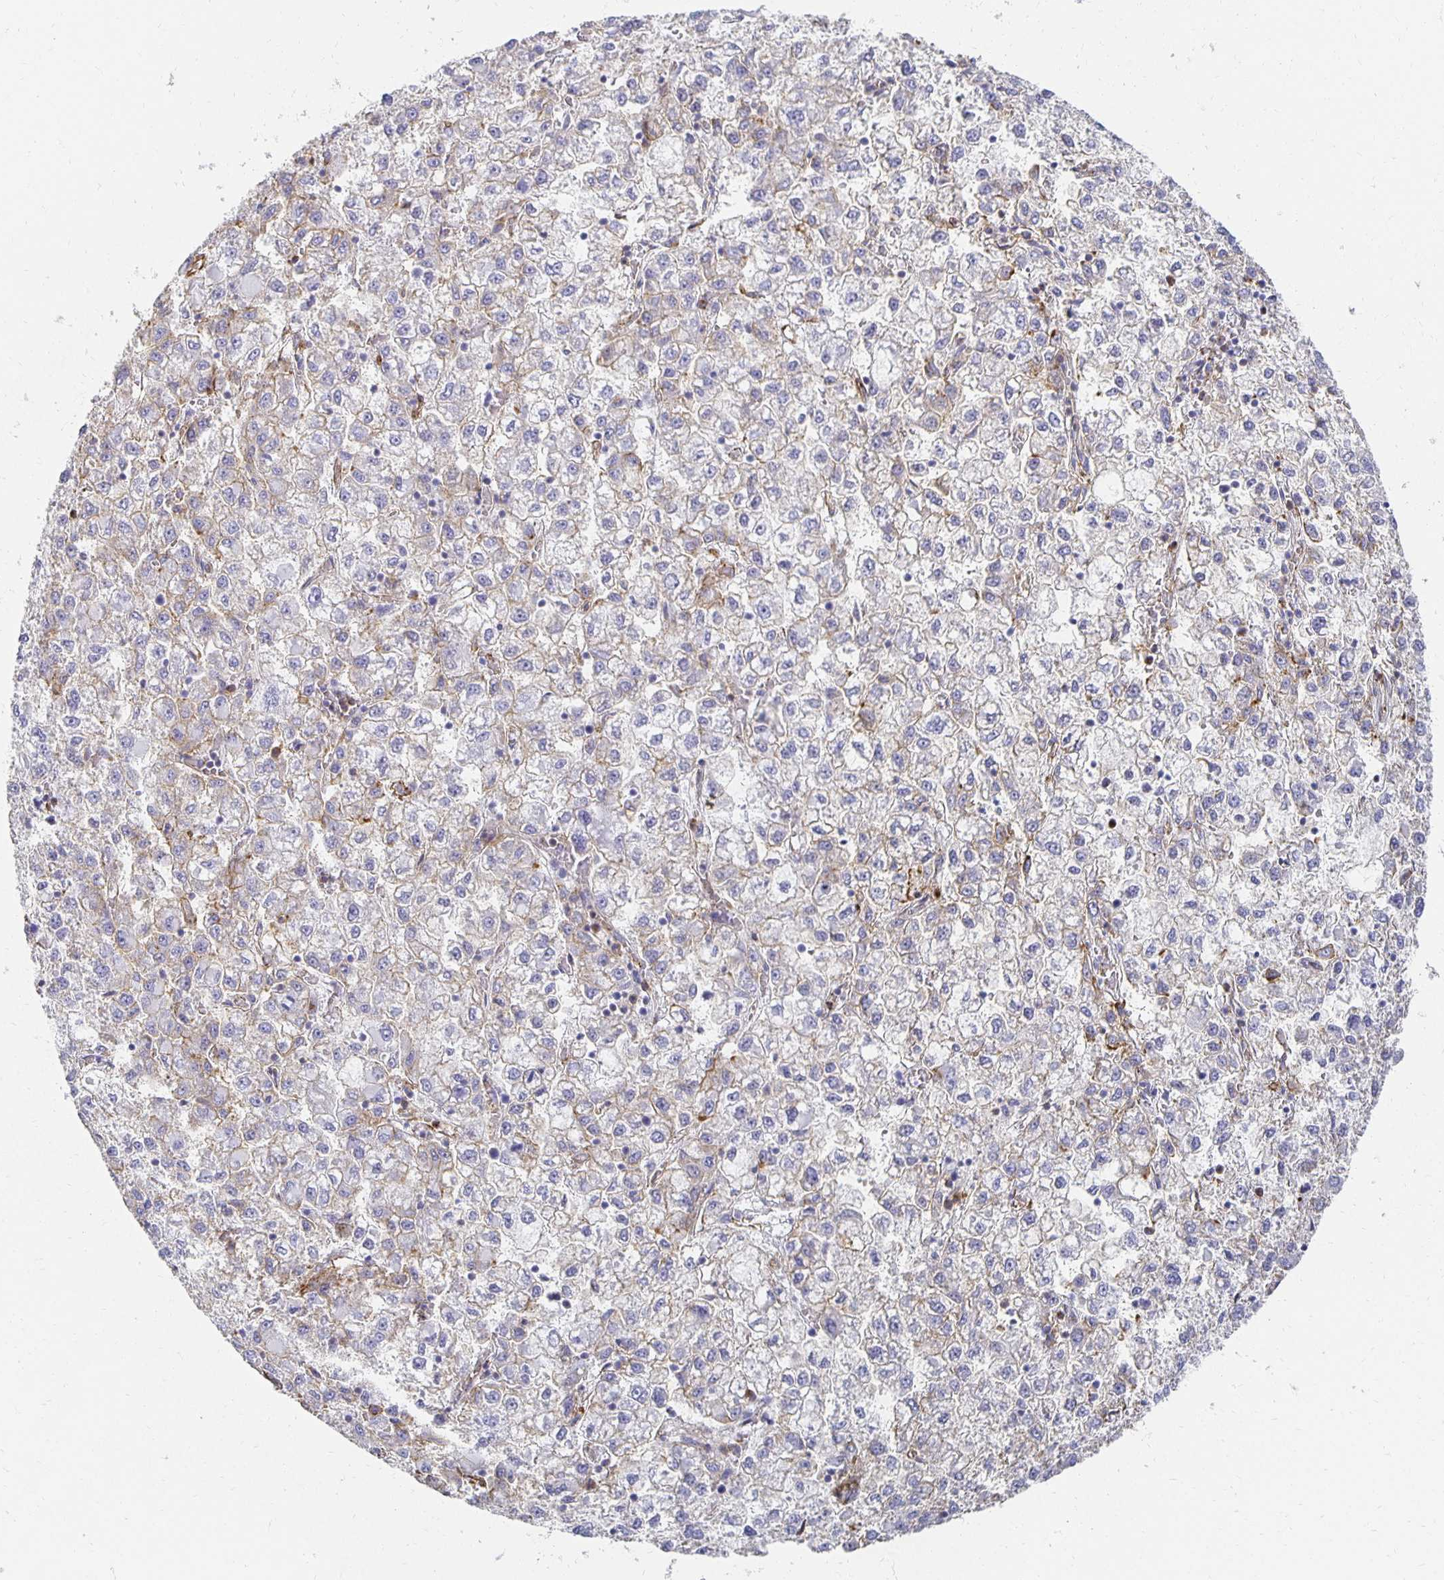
{"staining": {"intensity": "weak", "quantity": "<25%", "location": "cytoplasmic/membranous"}, "tissue": "liver cancer", "cell_type": "Tumor cells", "image_type": "cancer", "snomed": [{"axis": "morphology", "description": "Carcinoma, Hepatocellular, NOS"}, {"axis": "topography", "description": "Liver"}], "caption": "An immunohistochemistry (IHC) micrograph of liver hepatocellular carcinoma is shown. There is no staining in tumor cells of liver hepatocellular carcinoma.", "gene": "TAAR1", "patient": {"sex": "male", "age": 40}}